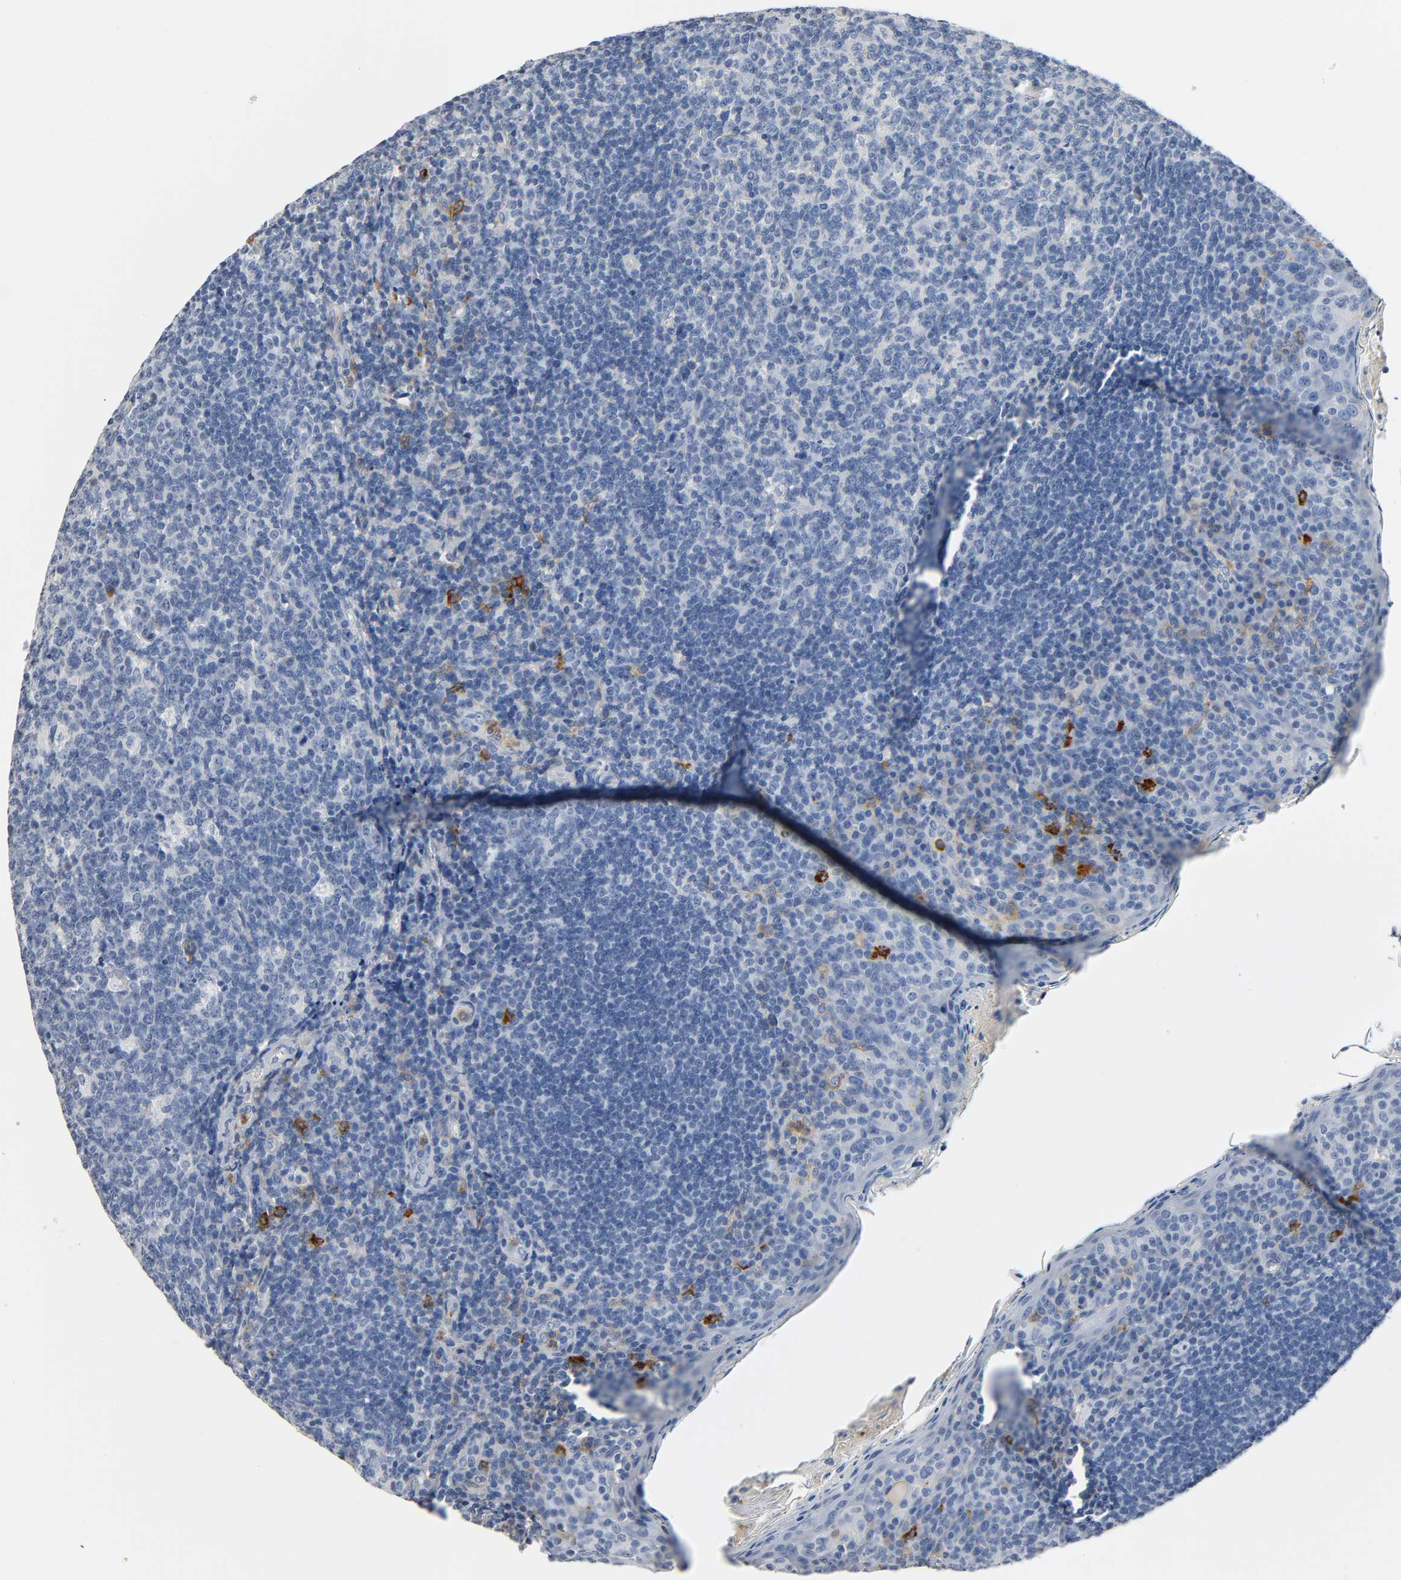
{"staining": {"intensity": "negative", "quantity": "none", "location": "none"}, "tissue": "tonsil", "cell_type": "Germinal center cells", "image_type": "normal", "snomed": [{"axis": "morphology", "description": "Normal tissue, NOS"}, {"axis": "topography", "description": "Tonsil"}], "caption": "High magnification brightfield microscopy of benign tonsil stained with DAB (3,3'-diaminobenzidine) (brown) and counterstained with hematoxylin (blue): germinal center cells show no significant positivity. (DAB immunohistochemistry, high magnification).", "gene": "ANPEP", "patient": {"sex": "male", "age": 17}}